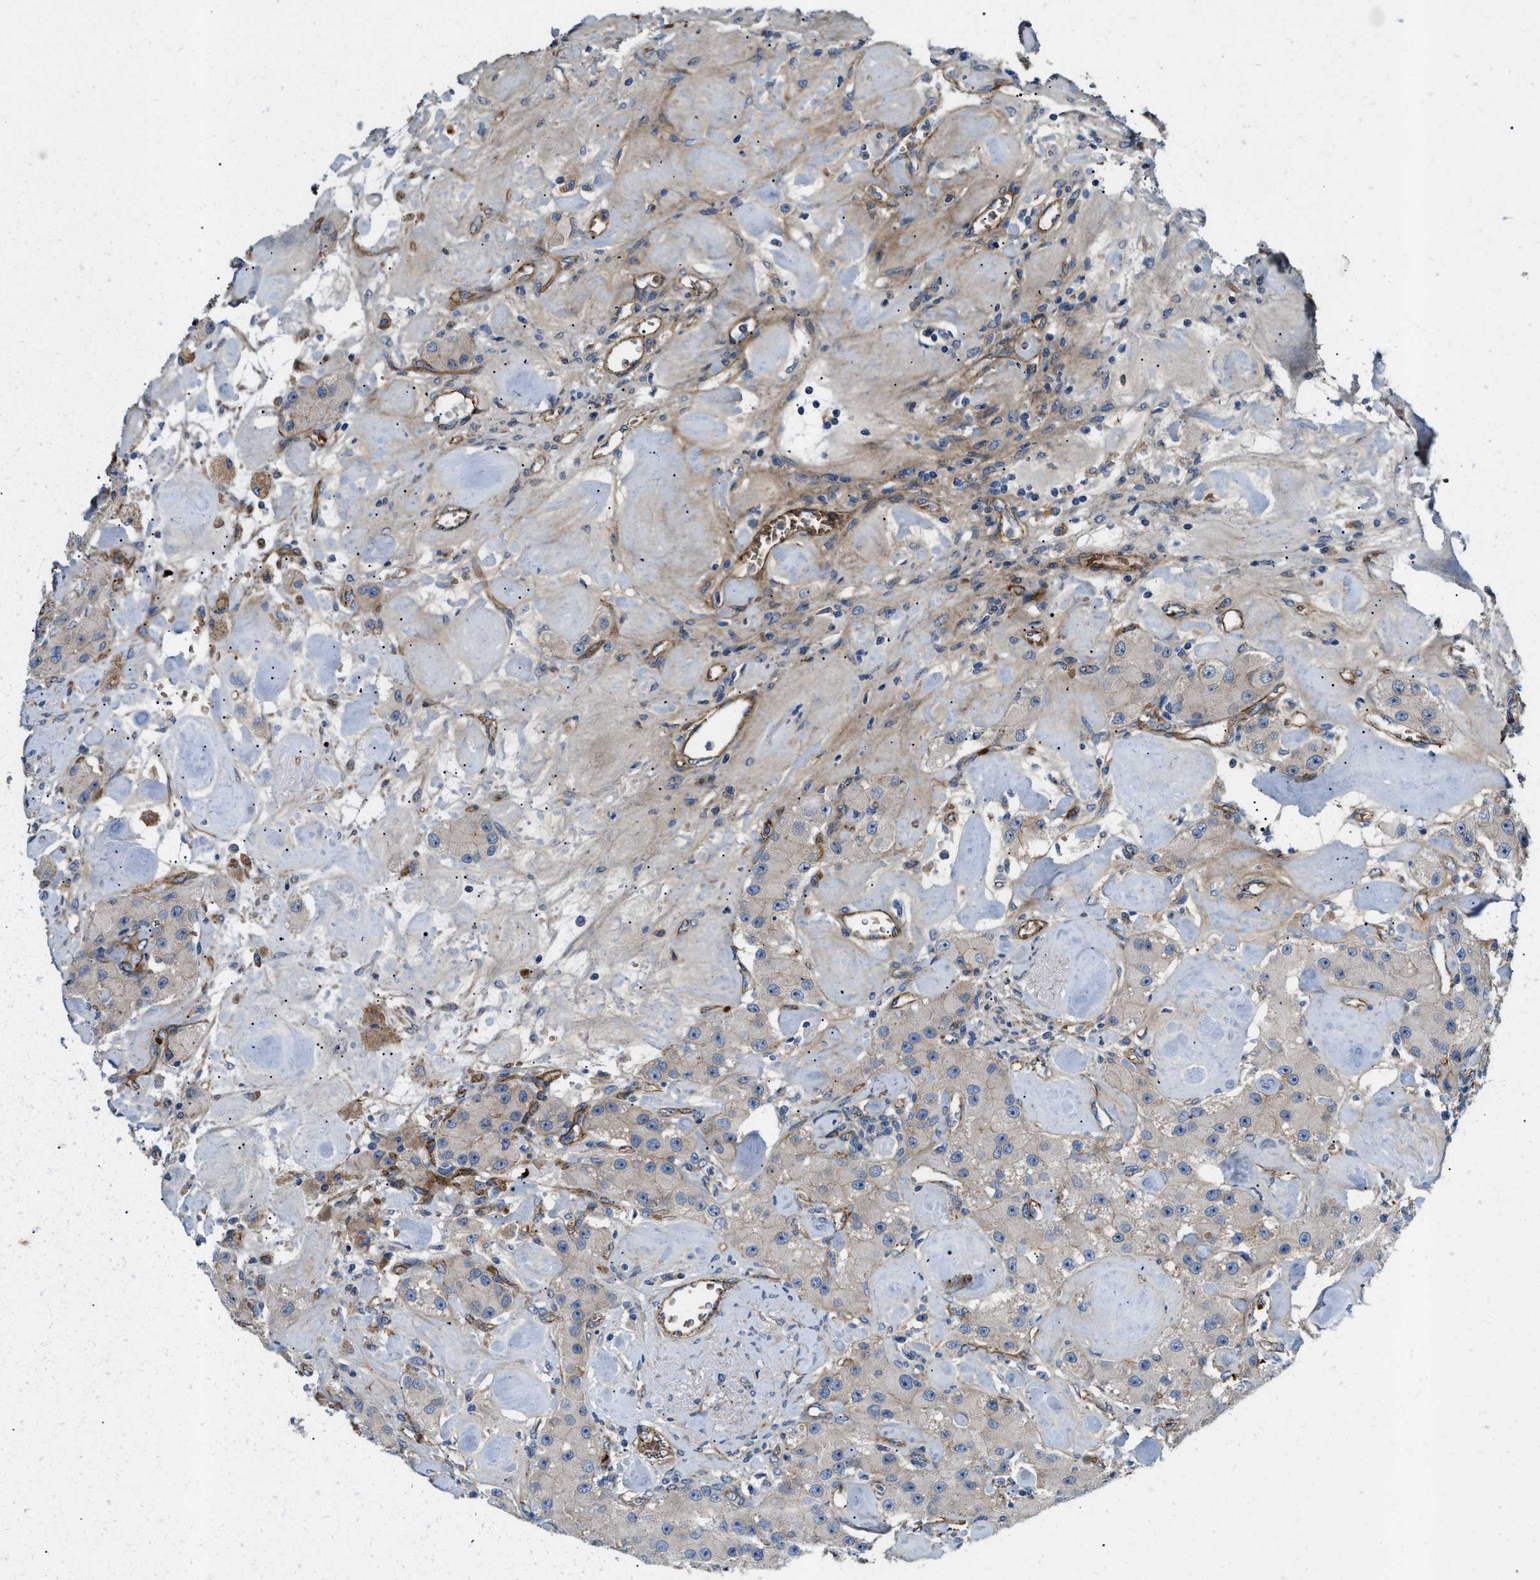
{"staining": {"intensity": "negative", "quantity": "none", "location": "none"}, "tissue": "carcinoid", "cell_type": "Tumor cells", "image_type": "cancer", "snomed": [{"axis": "morphology", "description": "Carcinoid, malignant, NOS"}, {"axis": "topography", "description": "Pancreas"}], "caption": "A histopathology image of carcinoid (malignant) stained for a protein displays no brown staining in tumor cells. (Brightfield microscopy of DAB immunohistochemistry at high magnification).", "gene": "ERC1", "patient": {"sex": "male", "age": 41}}